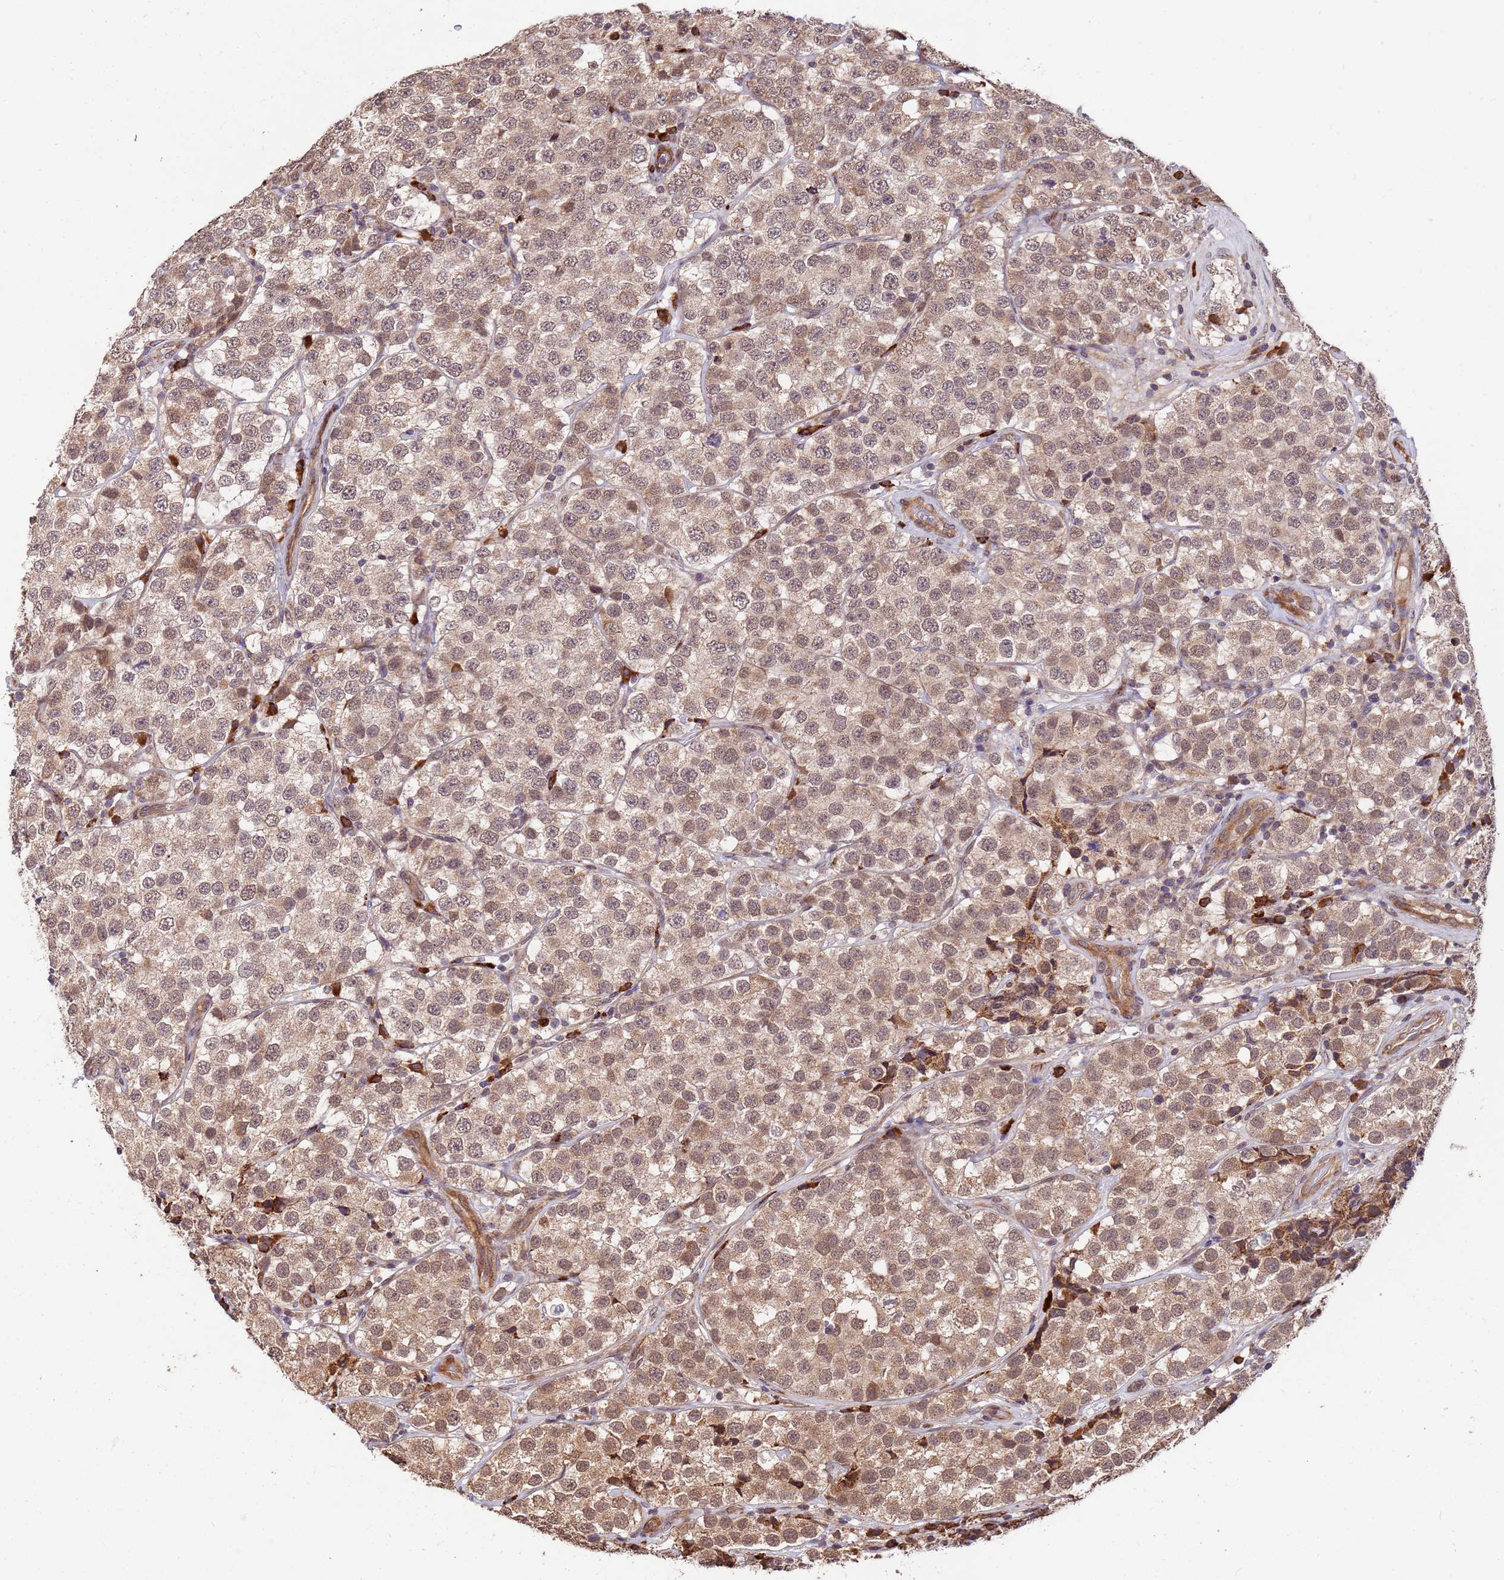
{"staining": {"intensity": "moderate", "quantity": ">75%", "location": "cytoplasmic/membranous,nuclear"}, "tissue": "testis cancer", "cell_type": "Tumor cells", "image_type": "cancer", "snomed": [{"axis": "morphology", "description": "Seminoma, NOS"}, {"axis": "topography", "description": "Testis"}], "caption": "Immunohistochemistry (IHC) staining of seminoma (testis), which displays medium levels of moderate cytoplasmic/membranous and nuclear expression in about >75% of tumor cells indicating moderate cytoplasmic/membranous and nuclear protein expression. The staining was performed using DAB (brown) for protein detection and nuclei were counterstained in hematoxylin (blue).", "gene": "ZNF619", "patient": {"sex": "male", "age": 34}}